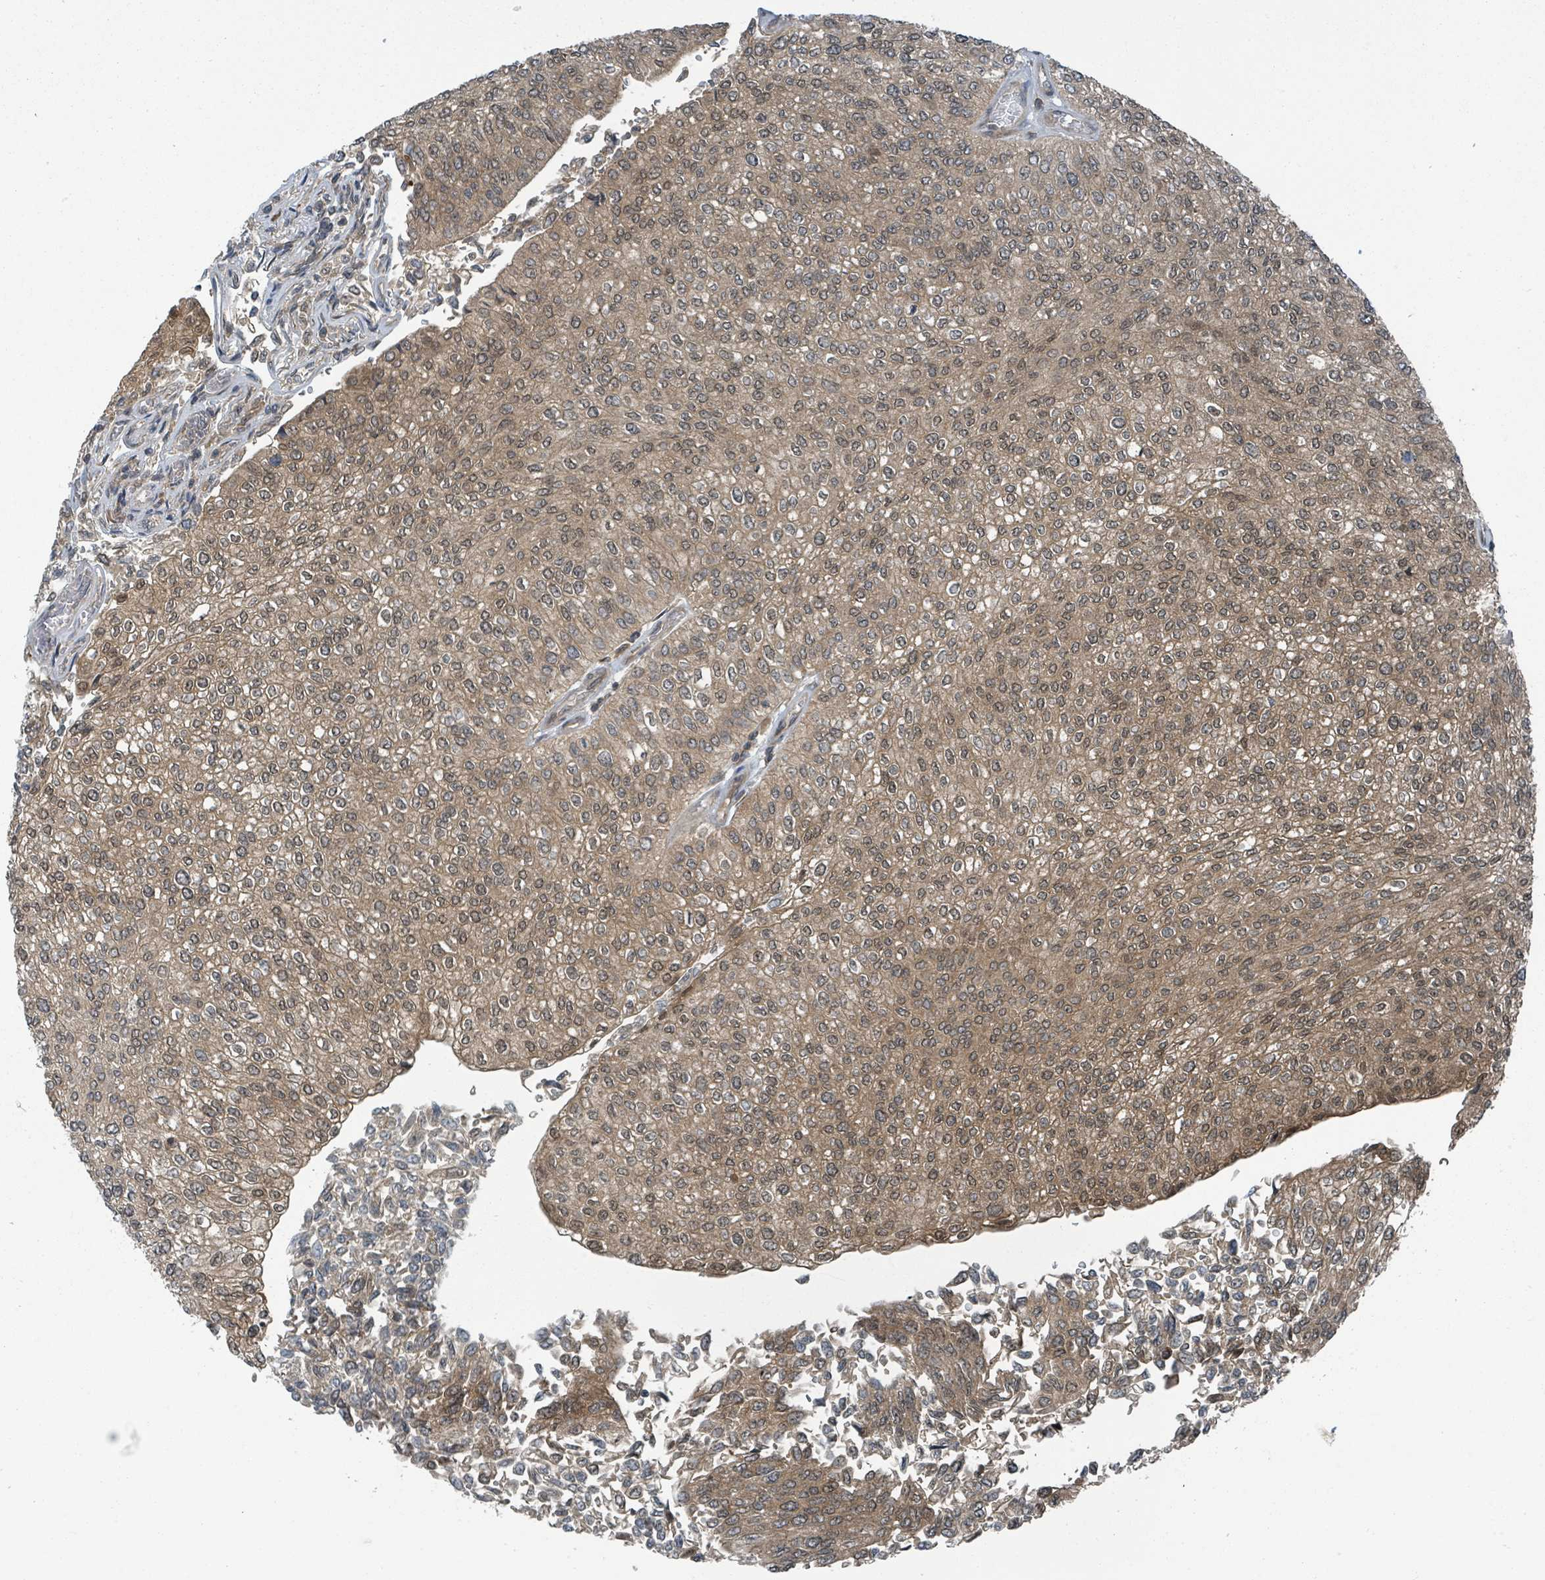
{"staining": {"intensity": "moderate", "quantity": ">75%", "location": "cytoplasmic/membranous,nuclear"}, "tissue": "urothelial cancer", "cell_type": "Tumor cells", "image_type": "cancer", "snomed": [{"axis": "morphology", "description": "Urothelial carcinoma, NOS"}, {"axis": "topography", "description": "Urinary bladder"}], "caption": "This photomicrograph demonstrates immunohistochemistry staining of urothelial cancer, with medium moderate cytoplasmic/membranous and nuclear expression in about >75% of tumor cells.", "gene": "GOLGA7", "patient": {"sex": "male", "age": 59}}